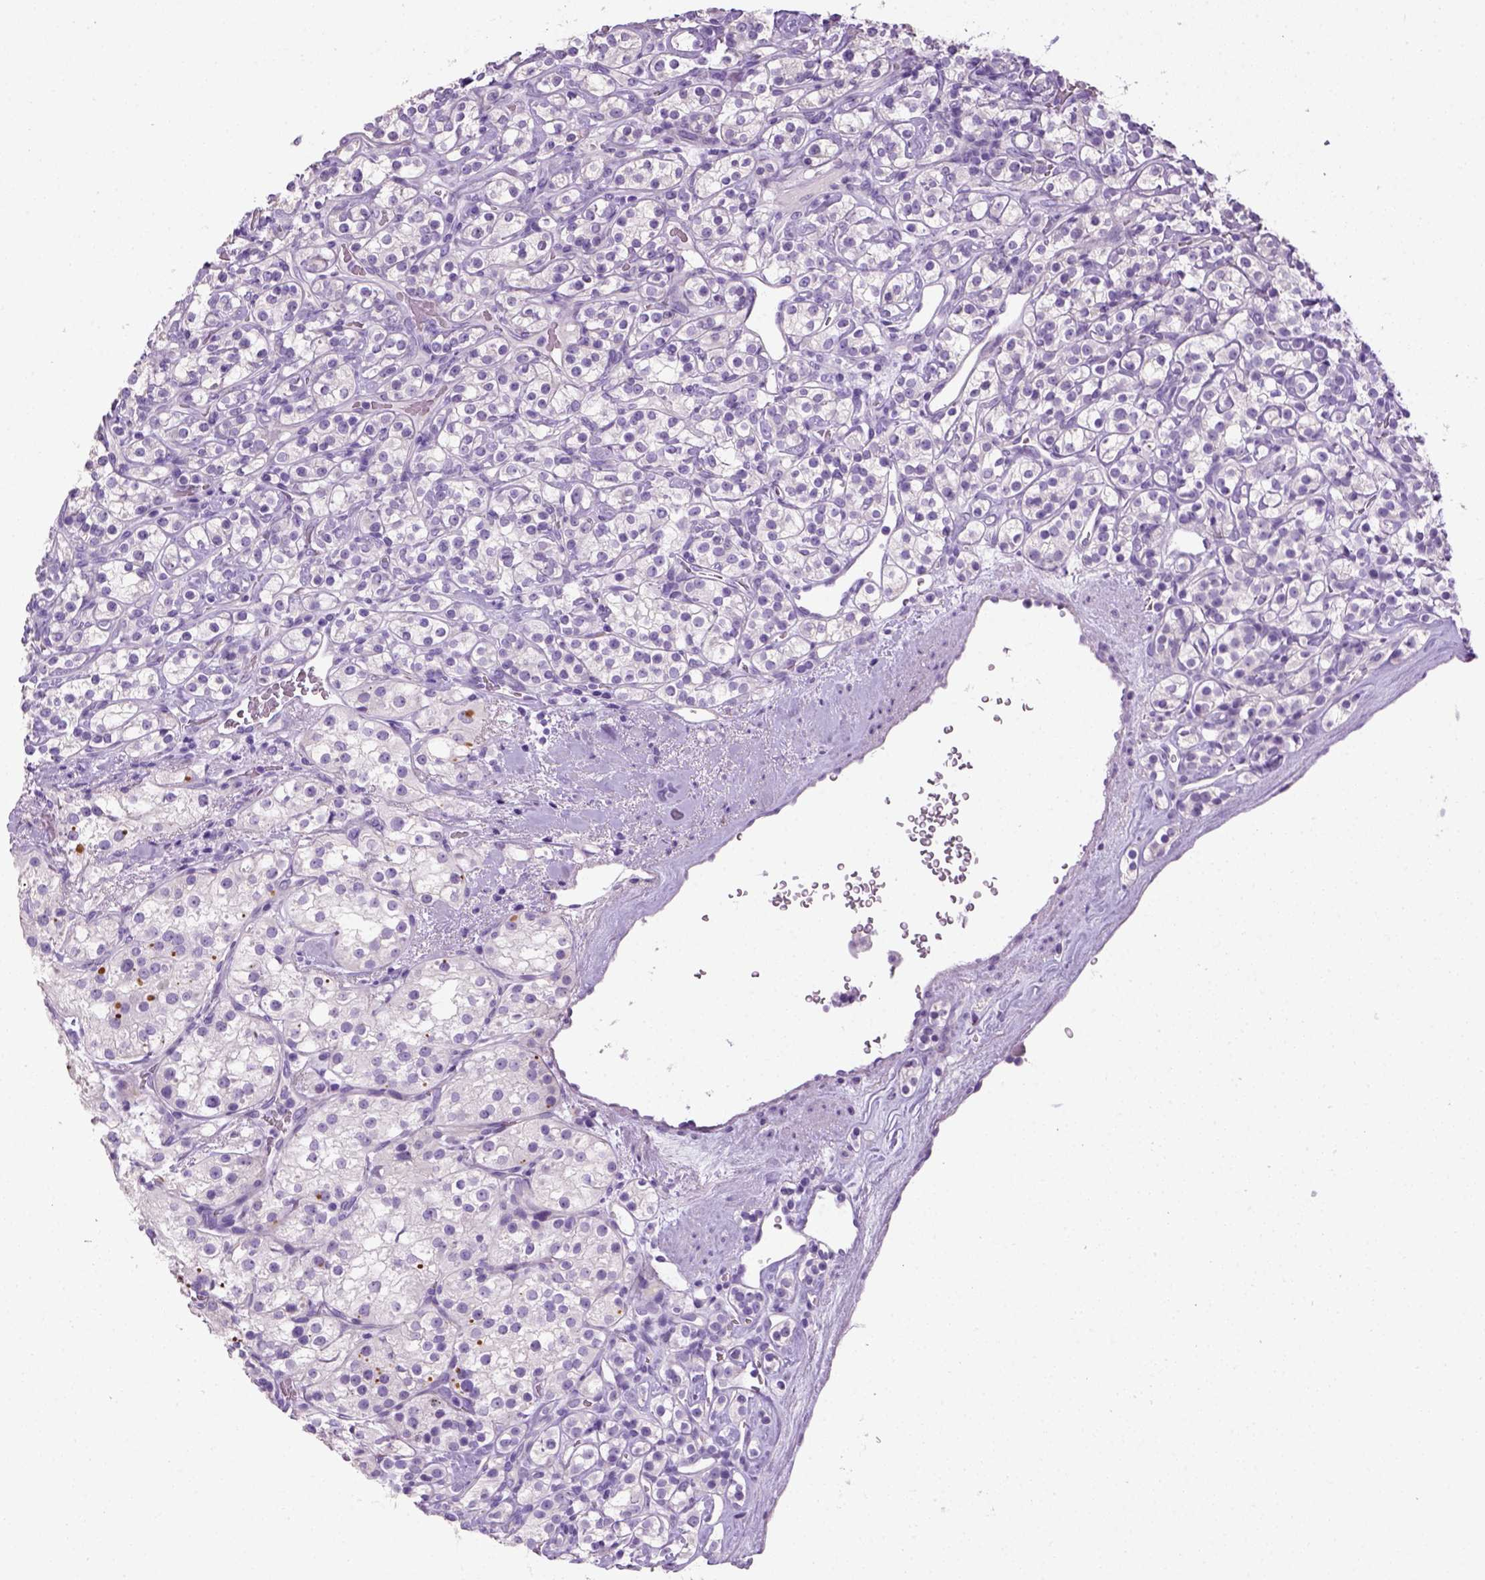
{"staining": {"intensity": "negative", "quantity": "none", "location": "none"}, "tissue": "renal cancer", "cell_type": "Tumor cells", "image_type": "cancer", "snomed": [{"axis": "morphology", "description": "Adenocarcinoma, NOS"}, {"axis": "topography", "description": "Kidney"}], "caption": "High magnification brightfield microscopy of renal adenocarcinoma stained with DAB (3,3'-diaminobenzidine) (brown) and counterstained with hematoxylin (blue): tumor cells show no significant positivity.", "gene": "KRT71", "patient": {"sex": "male", "age": 77}}